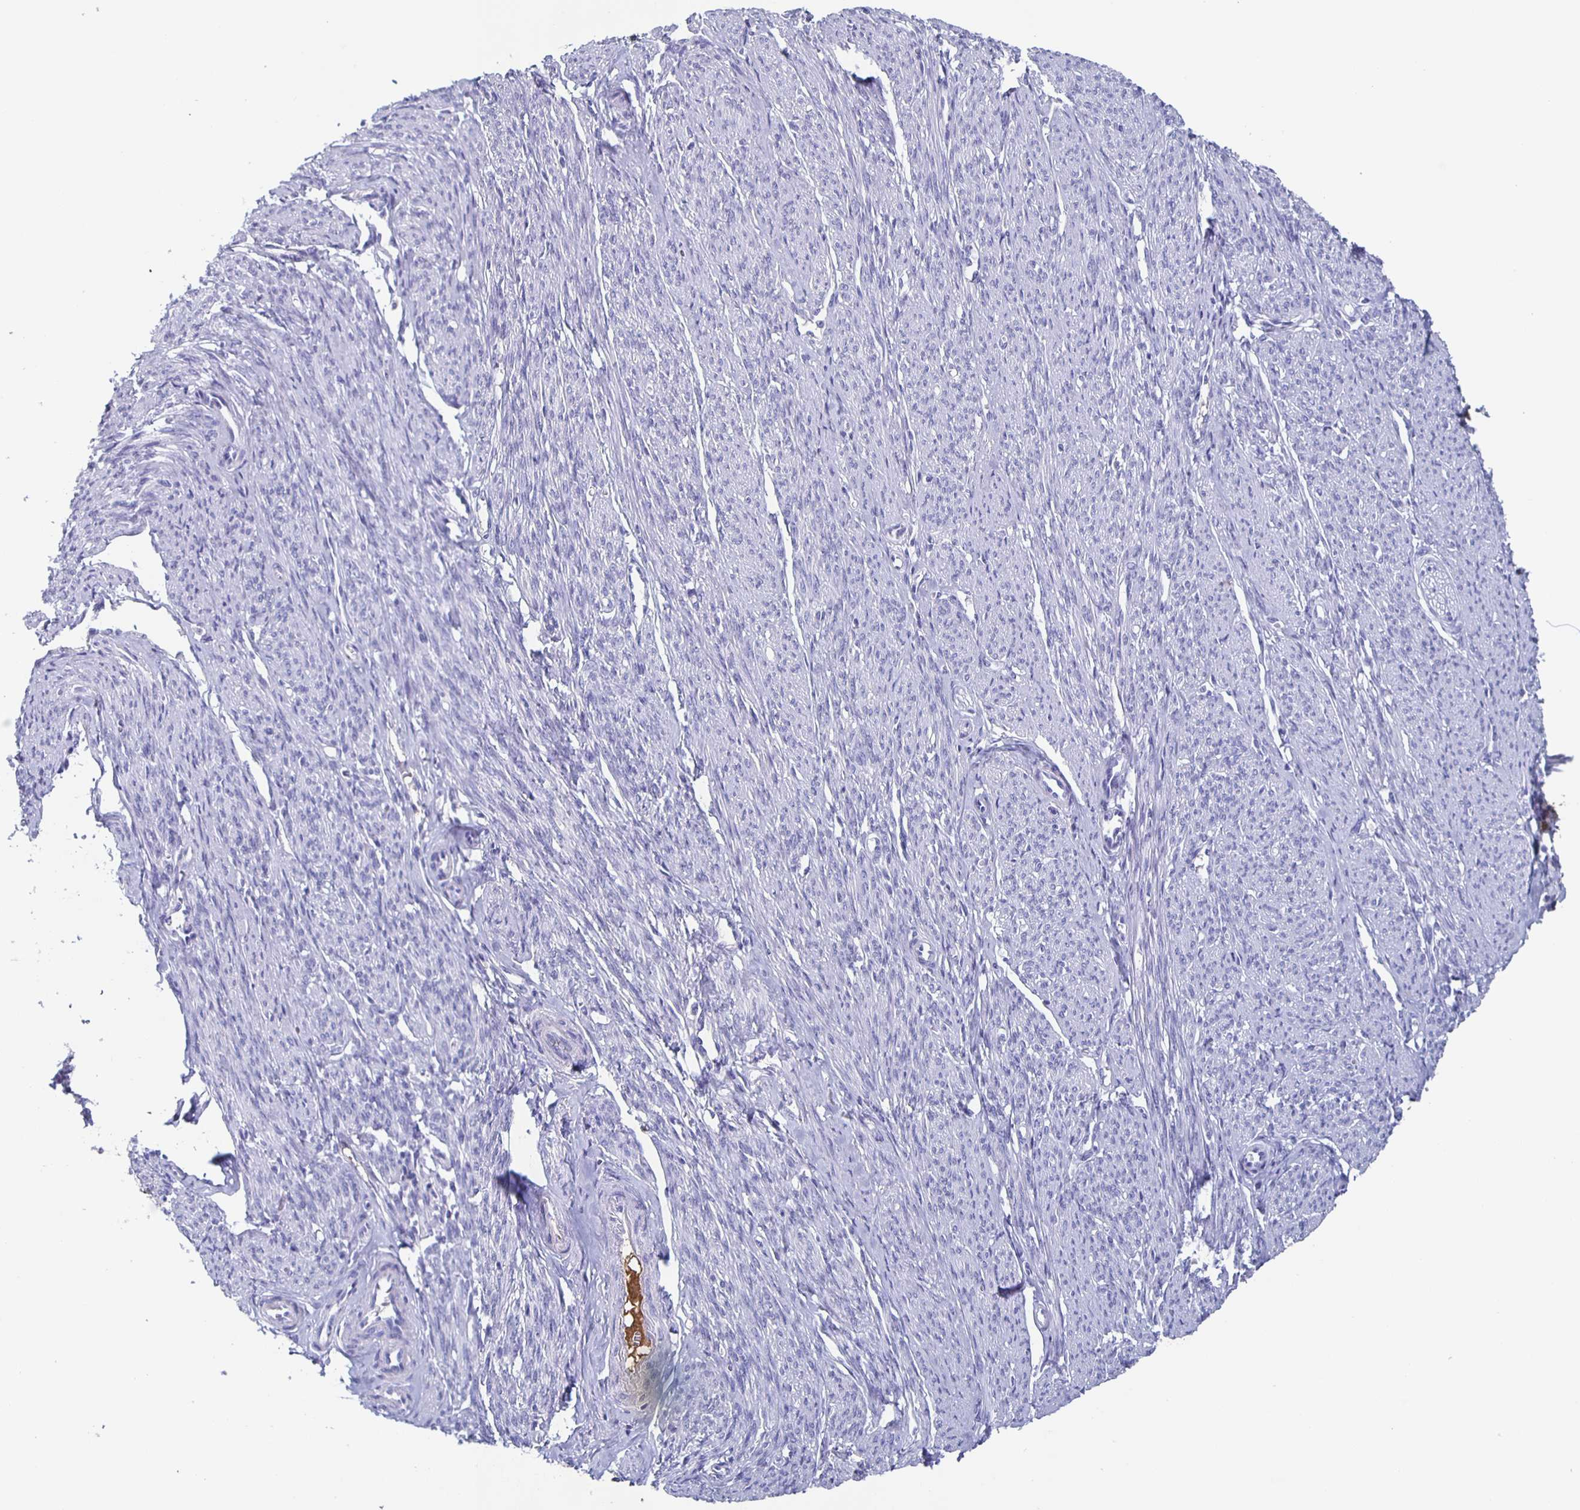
{"staining": {"intensity": "negative", "quantity": "none", "location": "none"}, "tissue": "smooth muscle", "cell_type": "Smooth muscle cells", "image_type": "normal", "snomed": [{"axis": "morphology", "description": "Normal tissue, NOS"}, {"axis": "topography", "description": "Smooth muscle"}], "caption": "IHC of unremarkable smooth muscle exhibits no expression in smooth muscle cells.", "gene": "FGA", "patient": {"sex": "female", "age": 65}}